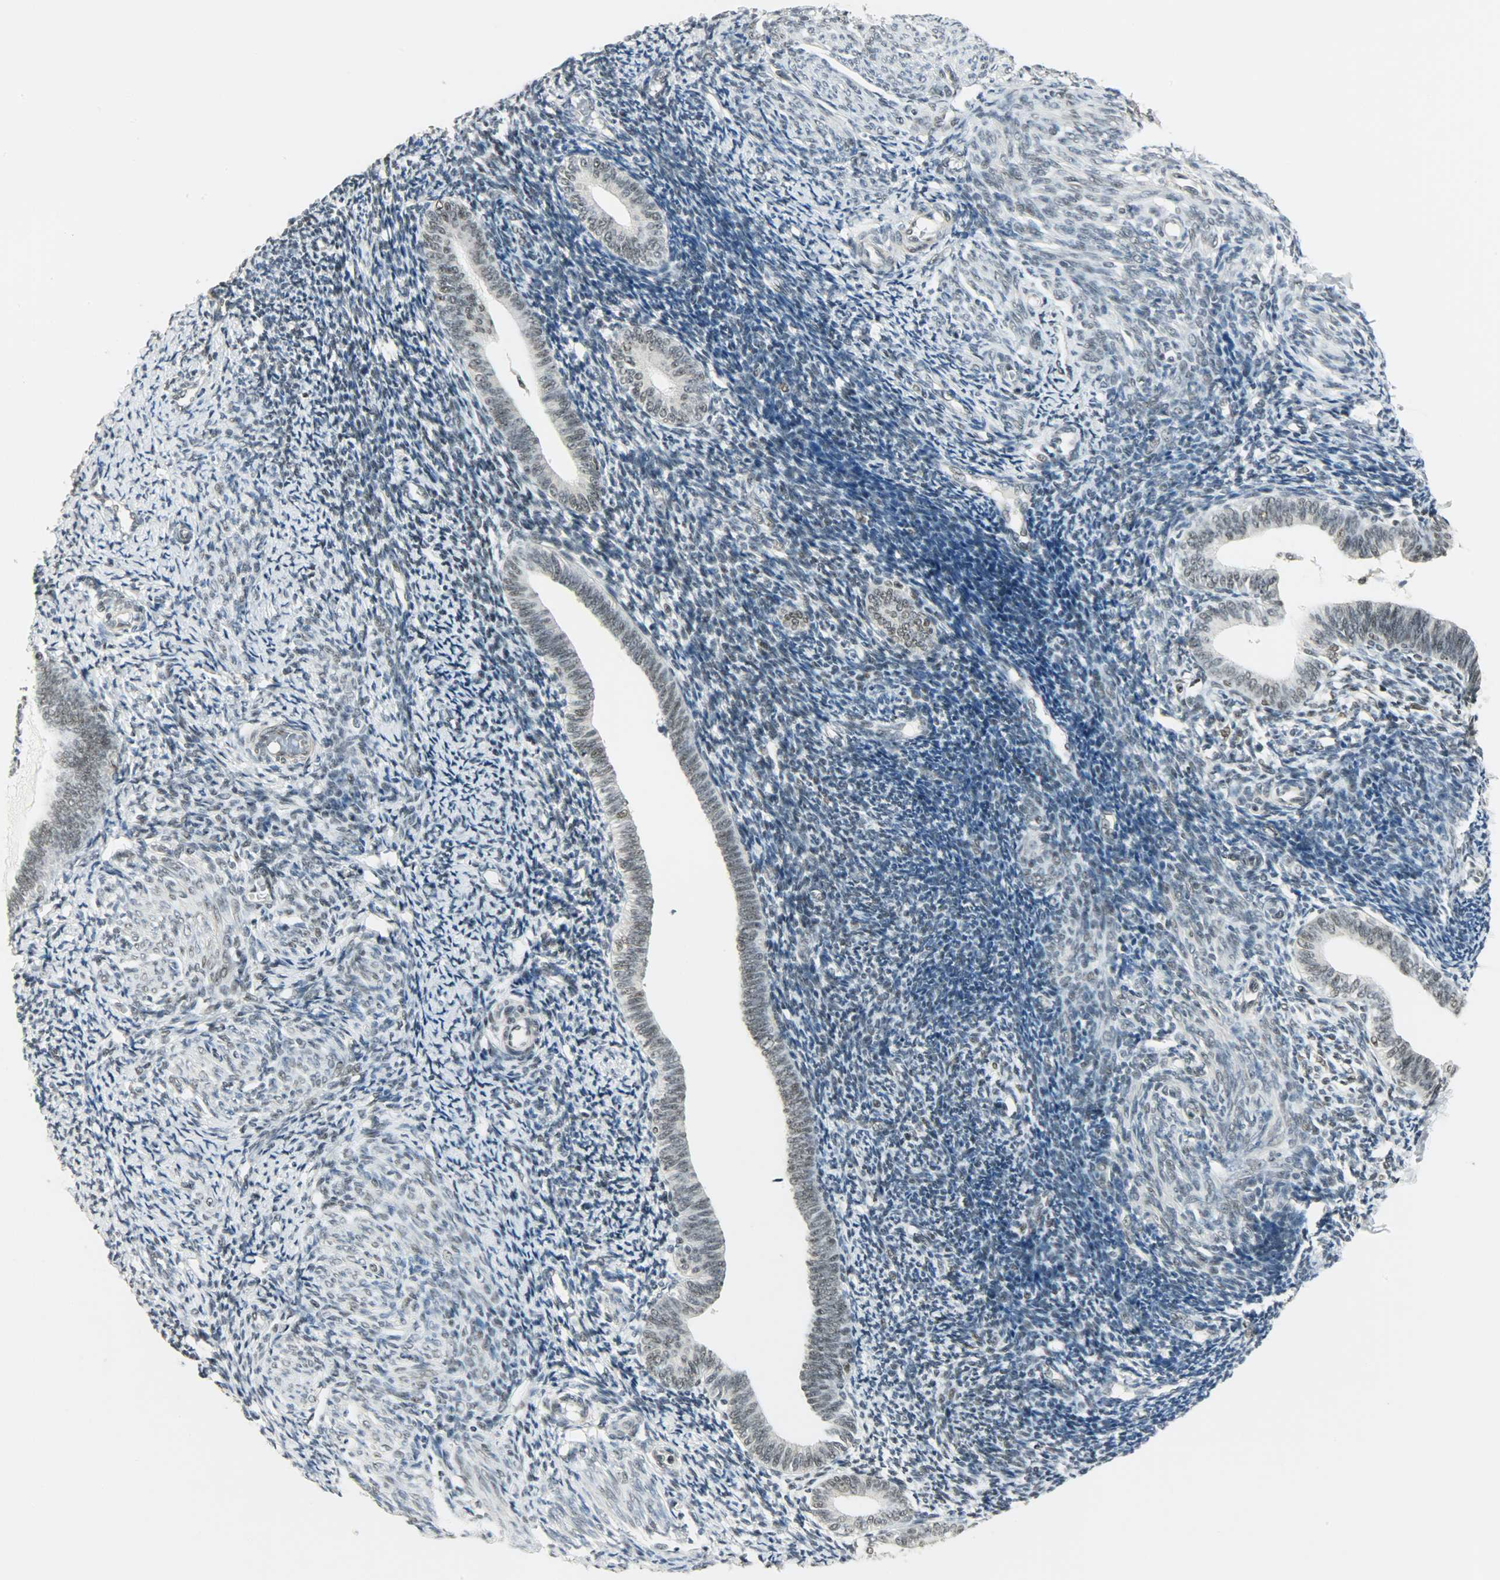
{"staining": {"intensity": "moderate", "quantity": ">75%", "location": "nuclear"}, "tissue": "endometrium", "cell_type": "Cells in endometrial stroma", "image_type": "normal", "snomed": [{"axis": "morphology", "description": "Normal tissue, NOS"}, {"axis": "topography", "description": "Endometrium"}], "caption": "IHC photomicrograph of benign endometrium stained for a protein (brown), which reveals medium levels of moderate nuclear expression in approximately >75% of cells in endometrial stroma.", "gene": "SUGP1", "patient": {"sex": "female", "age": 57}}